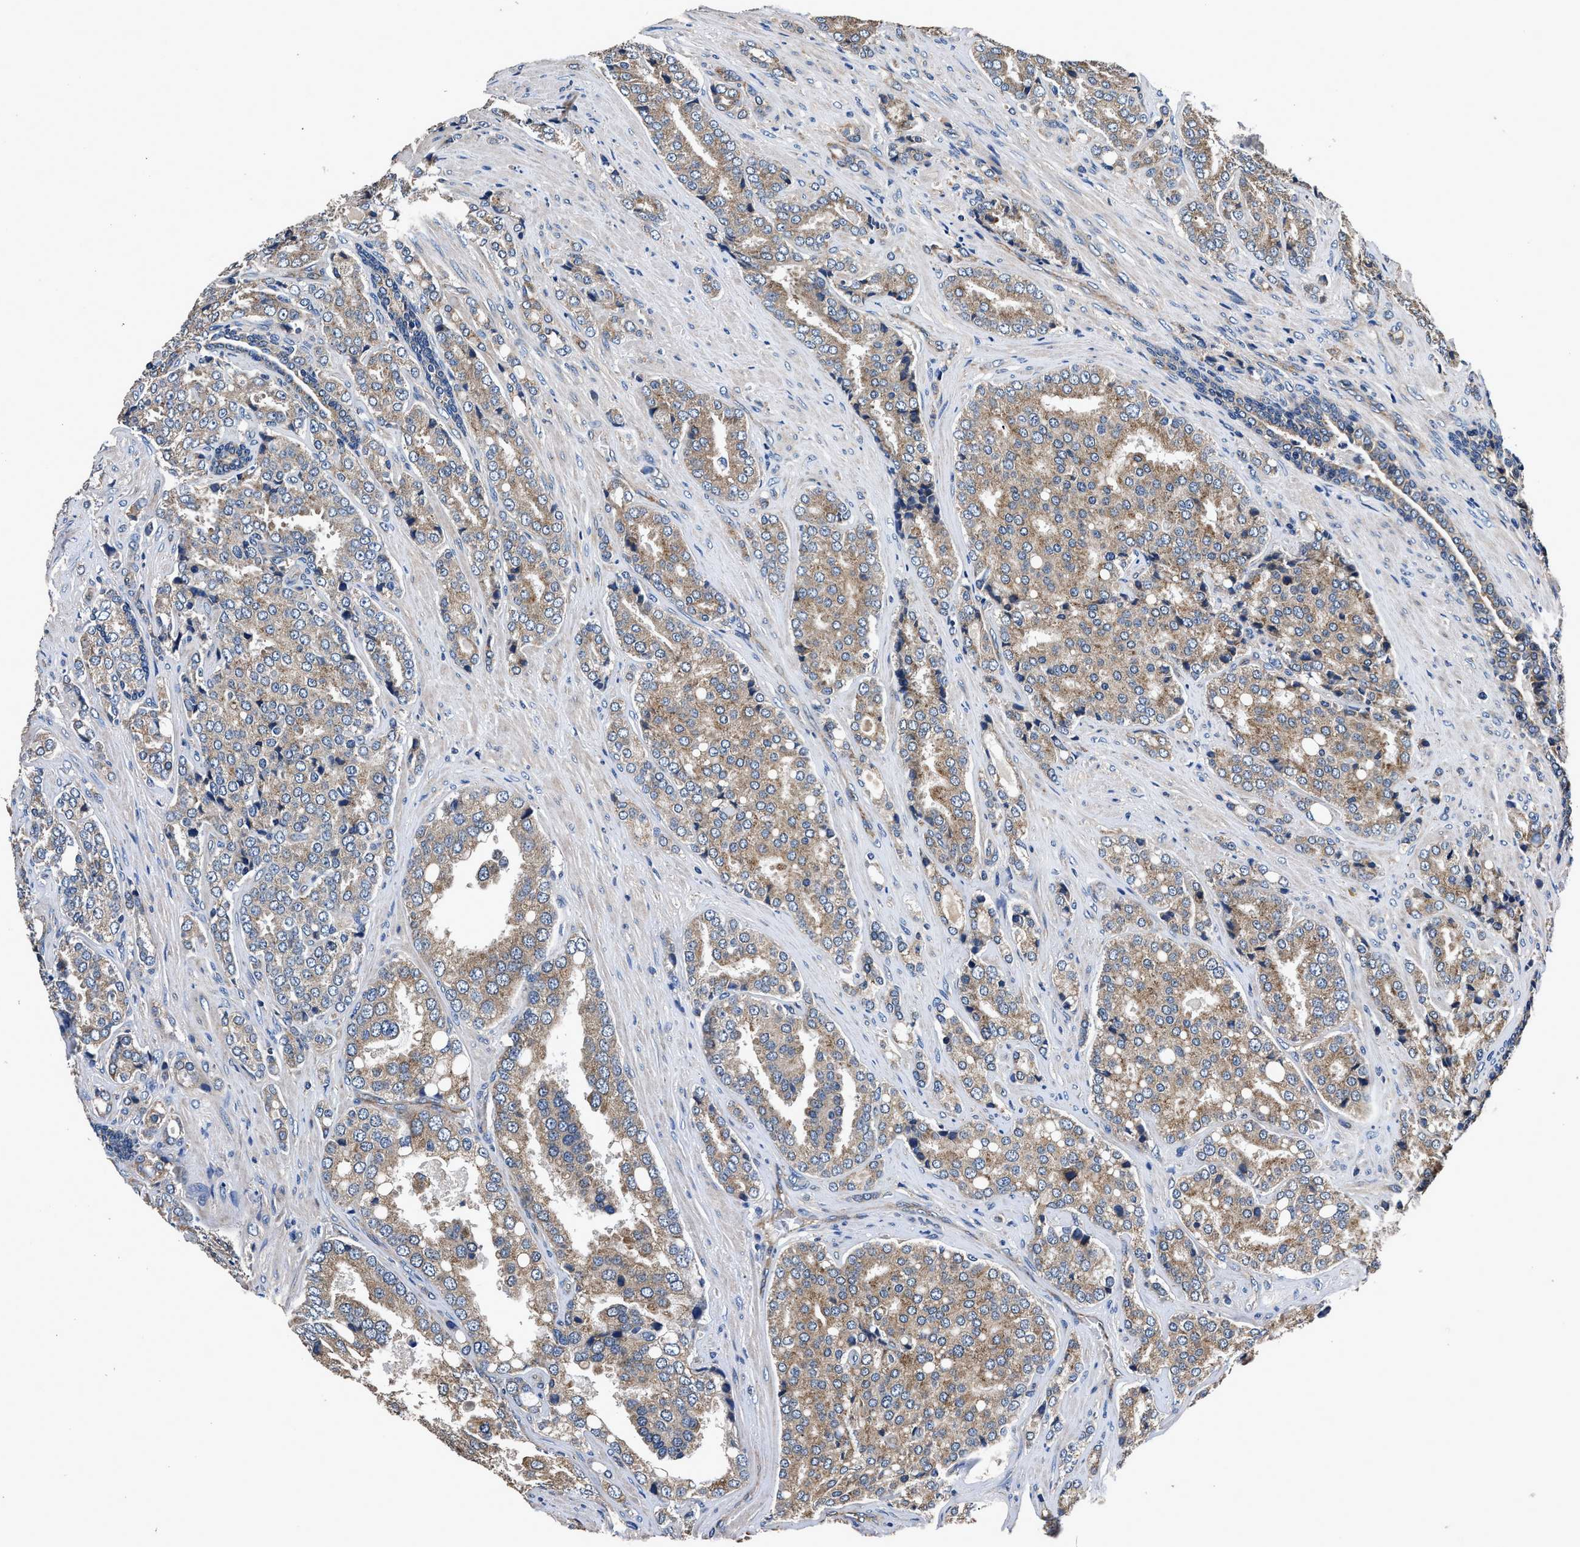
{"staining": {"intensity": "moderate", "quantity": ">75%", "location": "cytoplasmic/membranous"}, "tissue": "prostate cancer", "cell_type": "Tumor cells", "image_type": "cancer", "snomed": [{"axis": "morphology", "description": "Adenocarcinoma, High grade"}, {"axis": "topography", "description": "Prostate"}], "caption": "Prostate adenocarcinoma (high-grade) stained with immunohistochemistry (IHC) displays moderate cytoplasmic/membranous staining in approximately >75% of tumor cells.", "gene": "DHRS7B", "patient": {"sex": "male", "age": 50}}